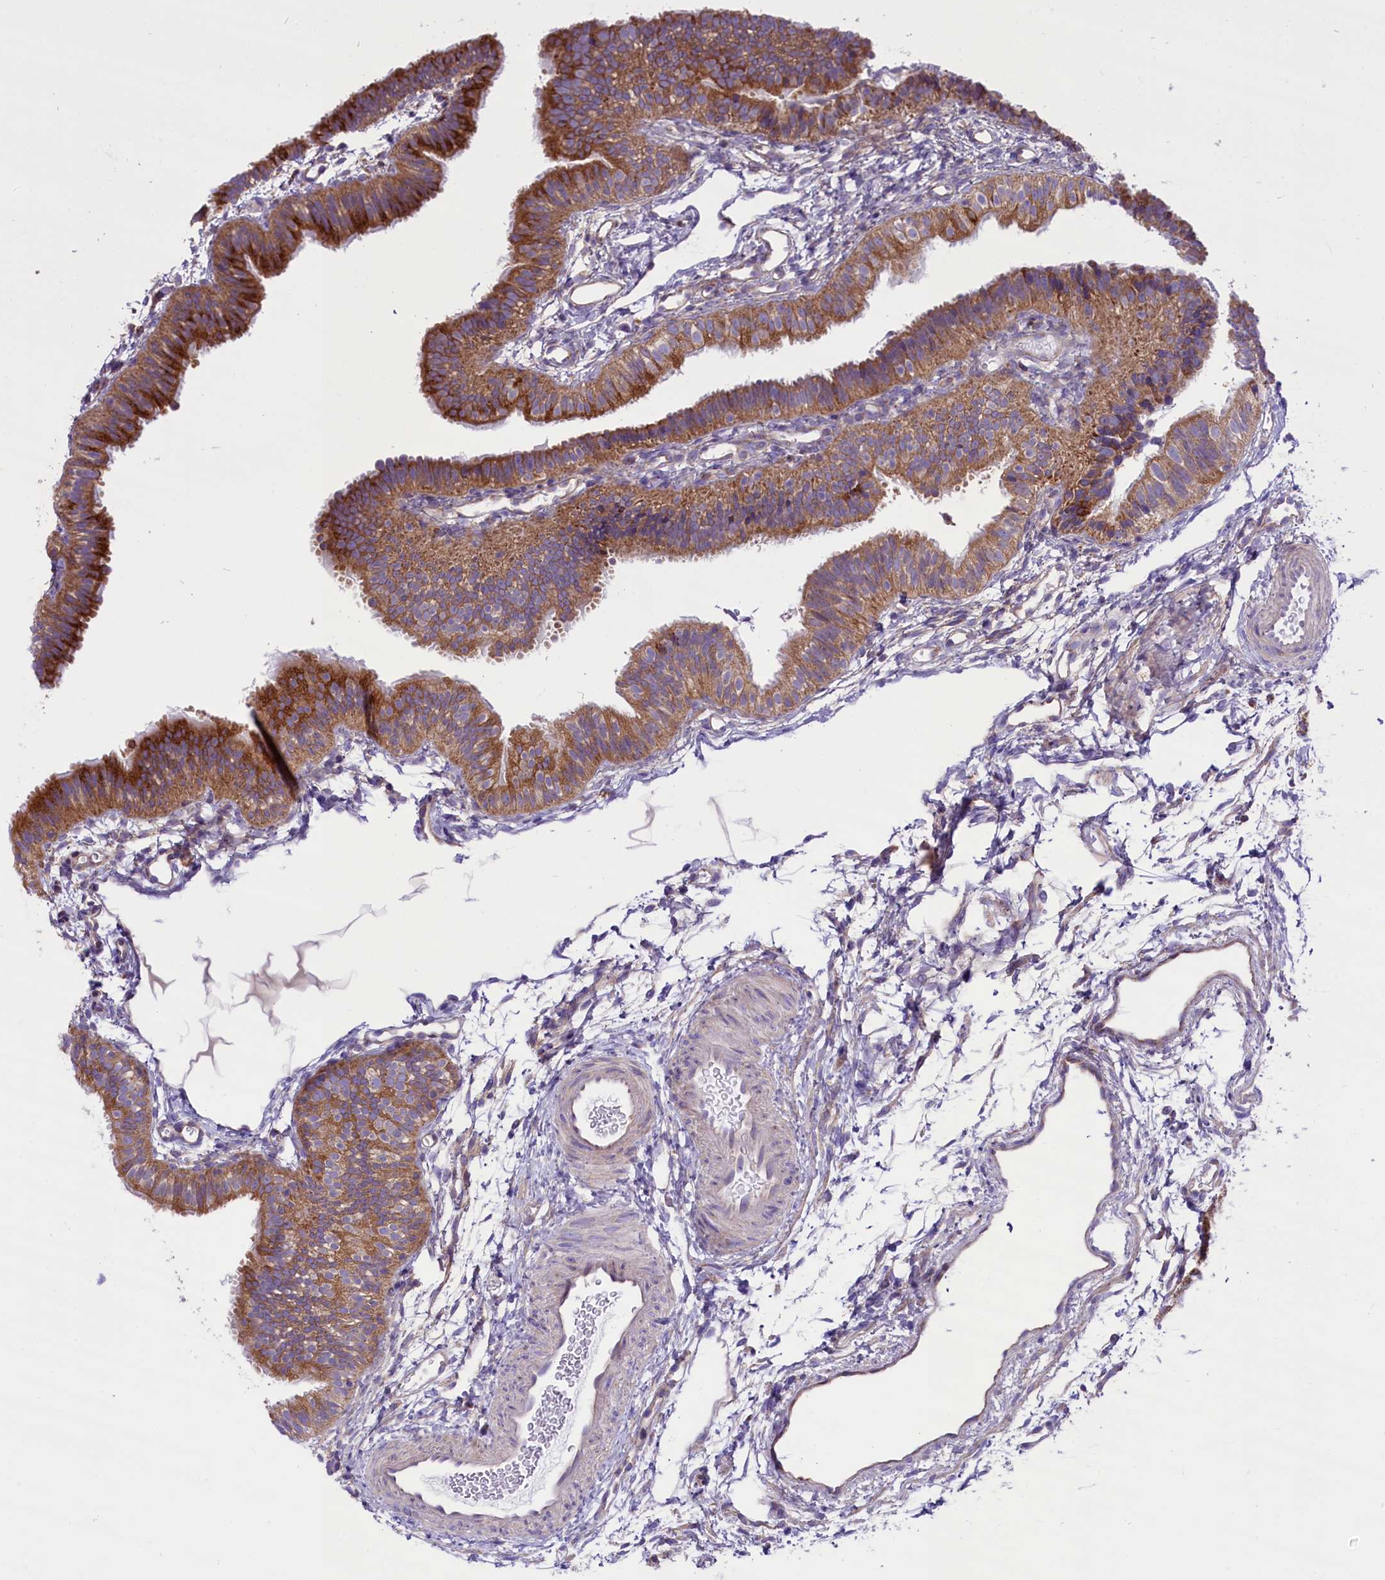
{"staining": {"intensity": "strong", "quantity": ">75%", "location": "cytoplasmic/membranous"}, "tissue": "fallopian tube", "cell_type": "Glandular cells", "image_type": "normal", "snomed": [{"axis": "morphology", "description": "Normal tissue, NOS"}, {"axis": "topography", "description": "Fallopian tube"}], "caption": "Strong cytoplasmic/membranous staining is present in about >75% of glandular cells in benign fallopian tube.", "gene": "PTPRU", "patient": {"sex": "female", "age": 35}}